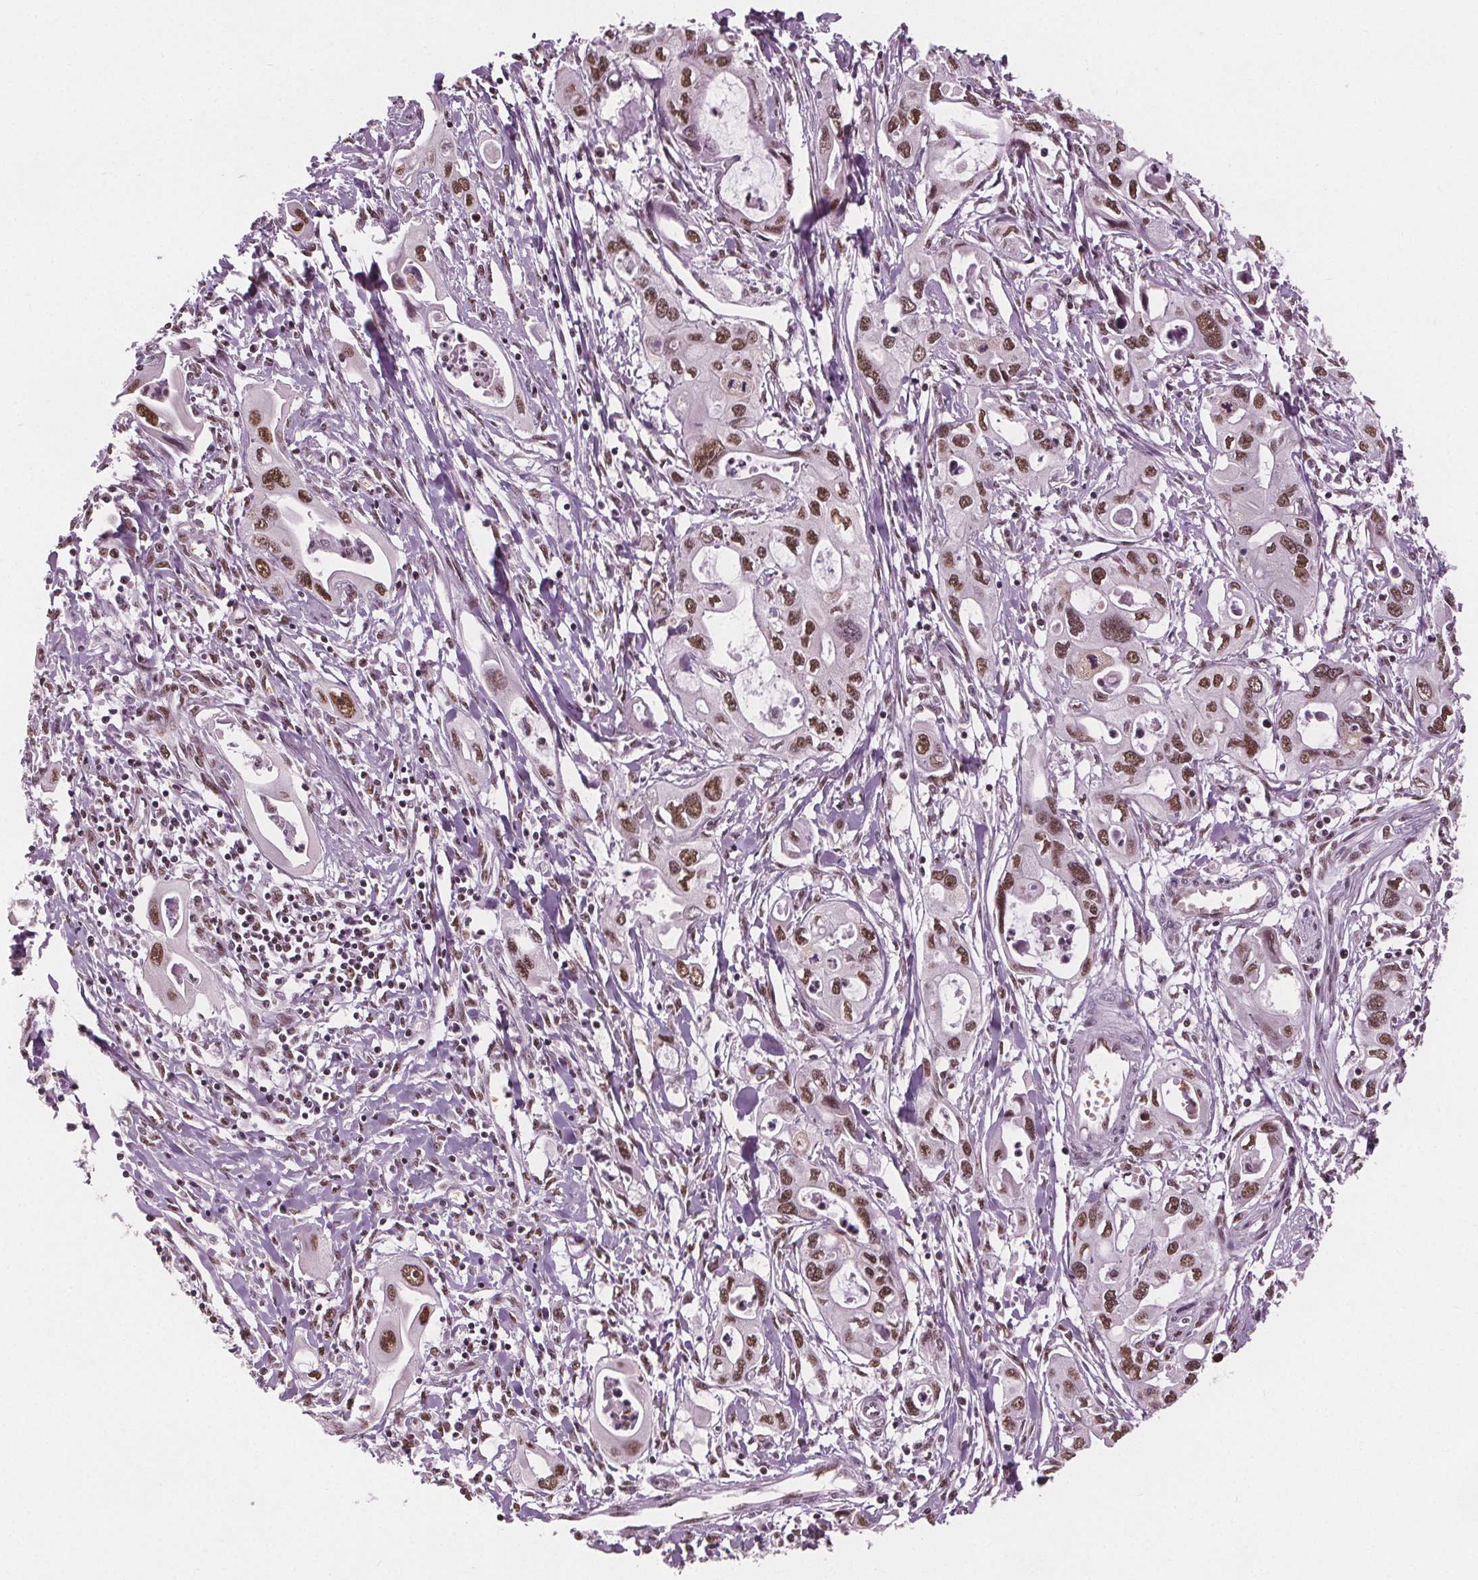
{"staining": {"intensity": "moderate", "quantity": ">75%", "location": "nuclear"}, "tissue": "pancreatic cancer", "cell_type": "Tumor cells", "image_type": "cancer", "snomed": [{"axis": "morphology", "description": "Adenocarcinoma, NOS"}, {"axis": "topography", "description": "Pancreas"}], "caption": "DAB immunohistochemical staining of pancreatic cancer (adenocarcinoma) shows moderate nuclear protein staining in approximately >75% of tumor cells.", "gene": "IWS1", "patient": {"sex": "male", "age": 60}}